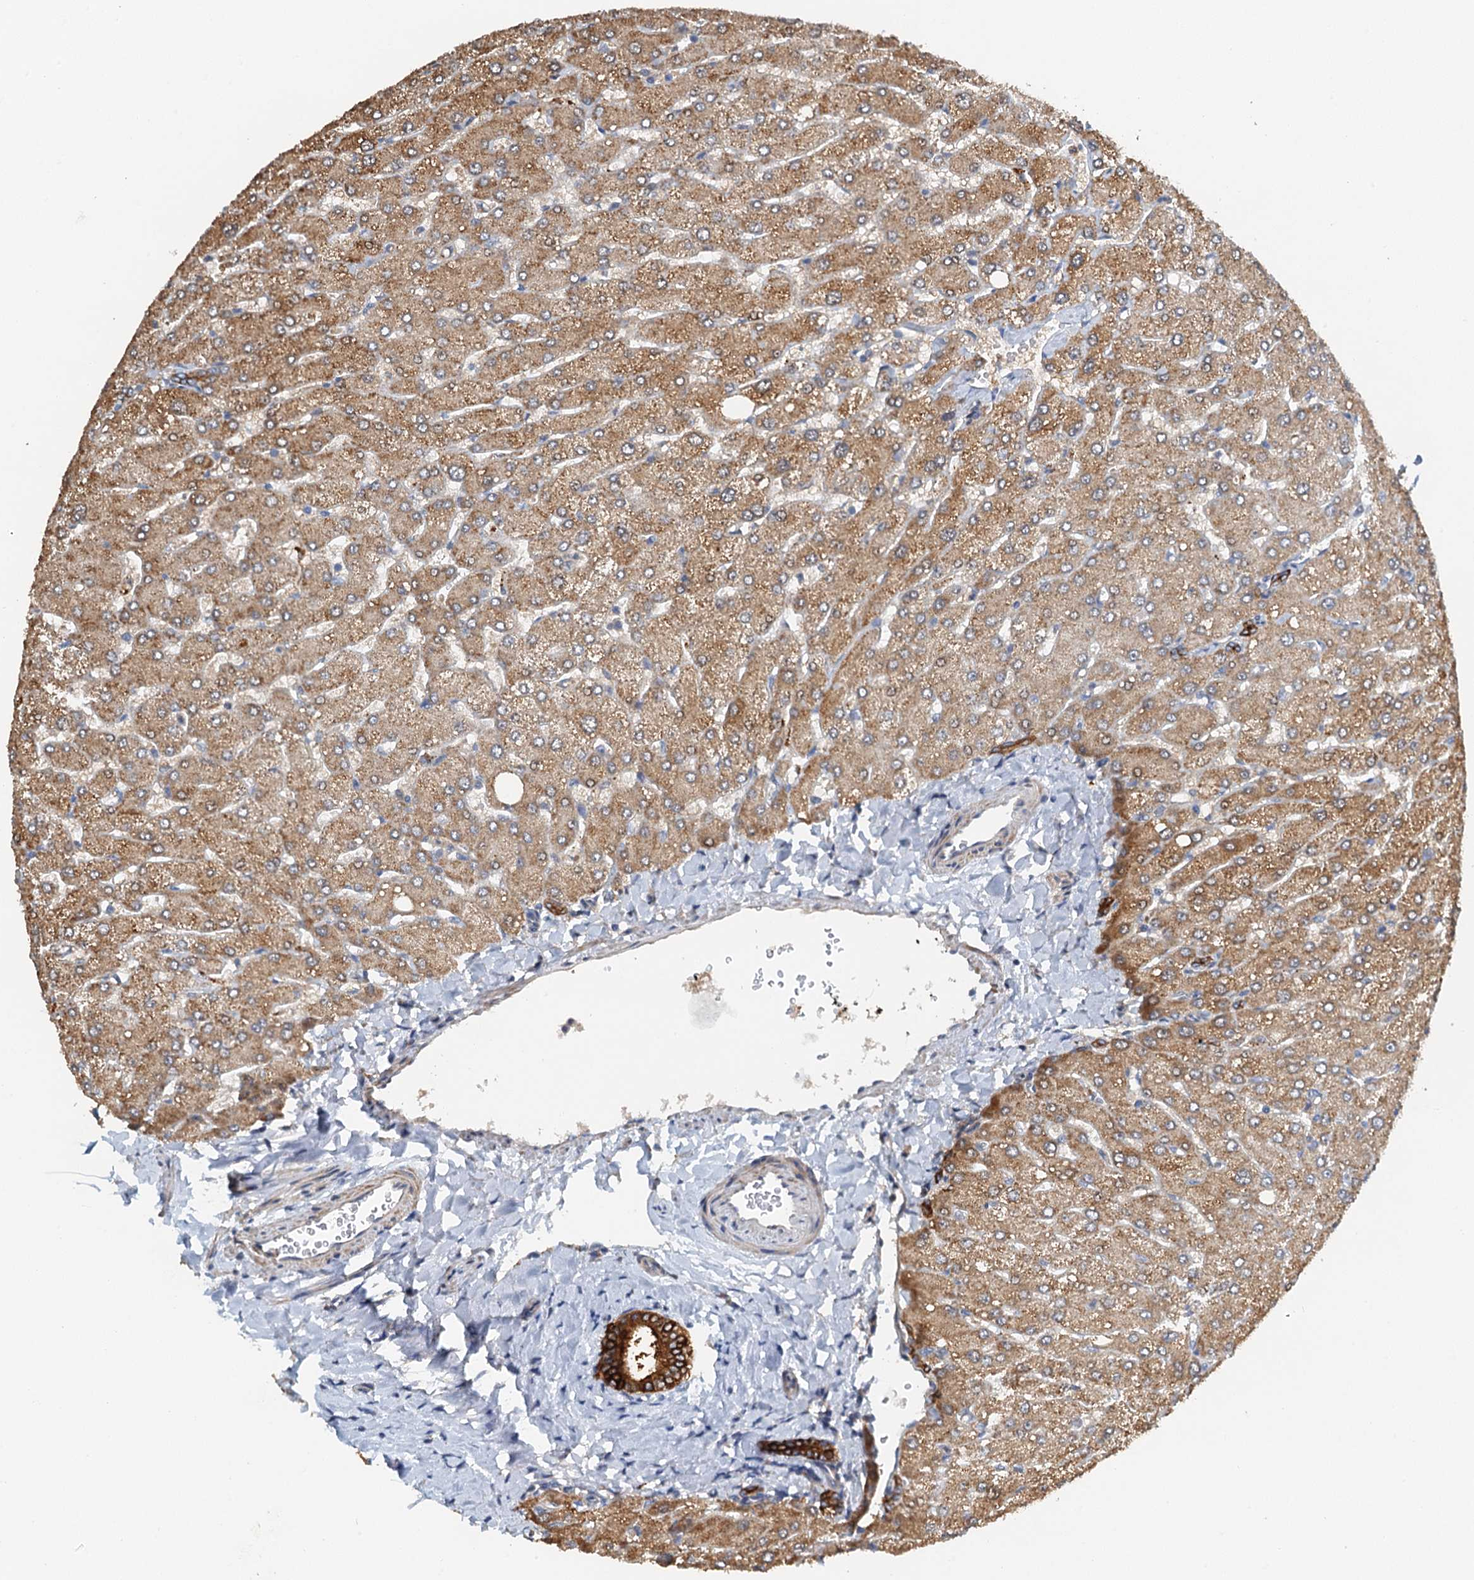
{"staining": {"intensity": "strong", "quantity": ">75%", "location": "cytoplasmic/membranous"}, "tissue": "liver", "cell_type": "Cholangiocytes", "image_type": "normal", "snomed": [{"axis": "morphology", "description": "Normal tissue, NOS"}, {"axis": "topography", "description": "Liver"}], "caption": "A brown stain labels strong cytoplasmic/membranous positivity of a protein in cholangiocytes of normal liver. (IHC, brightfield microscopy, high magnification).", "gene": "ZNF606", "patient": {"sex": "male", "age": 55}}